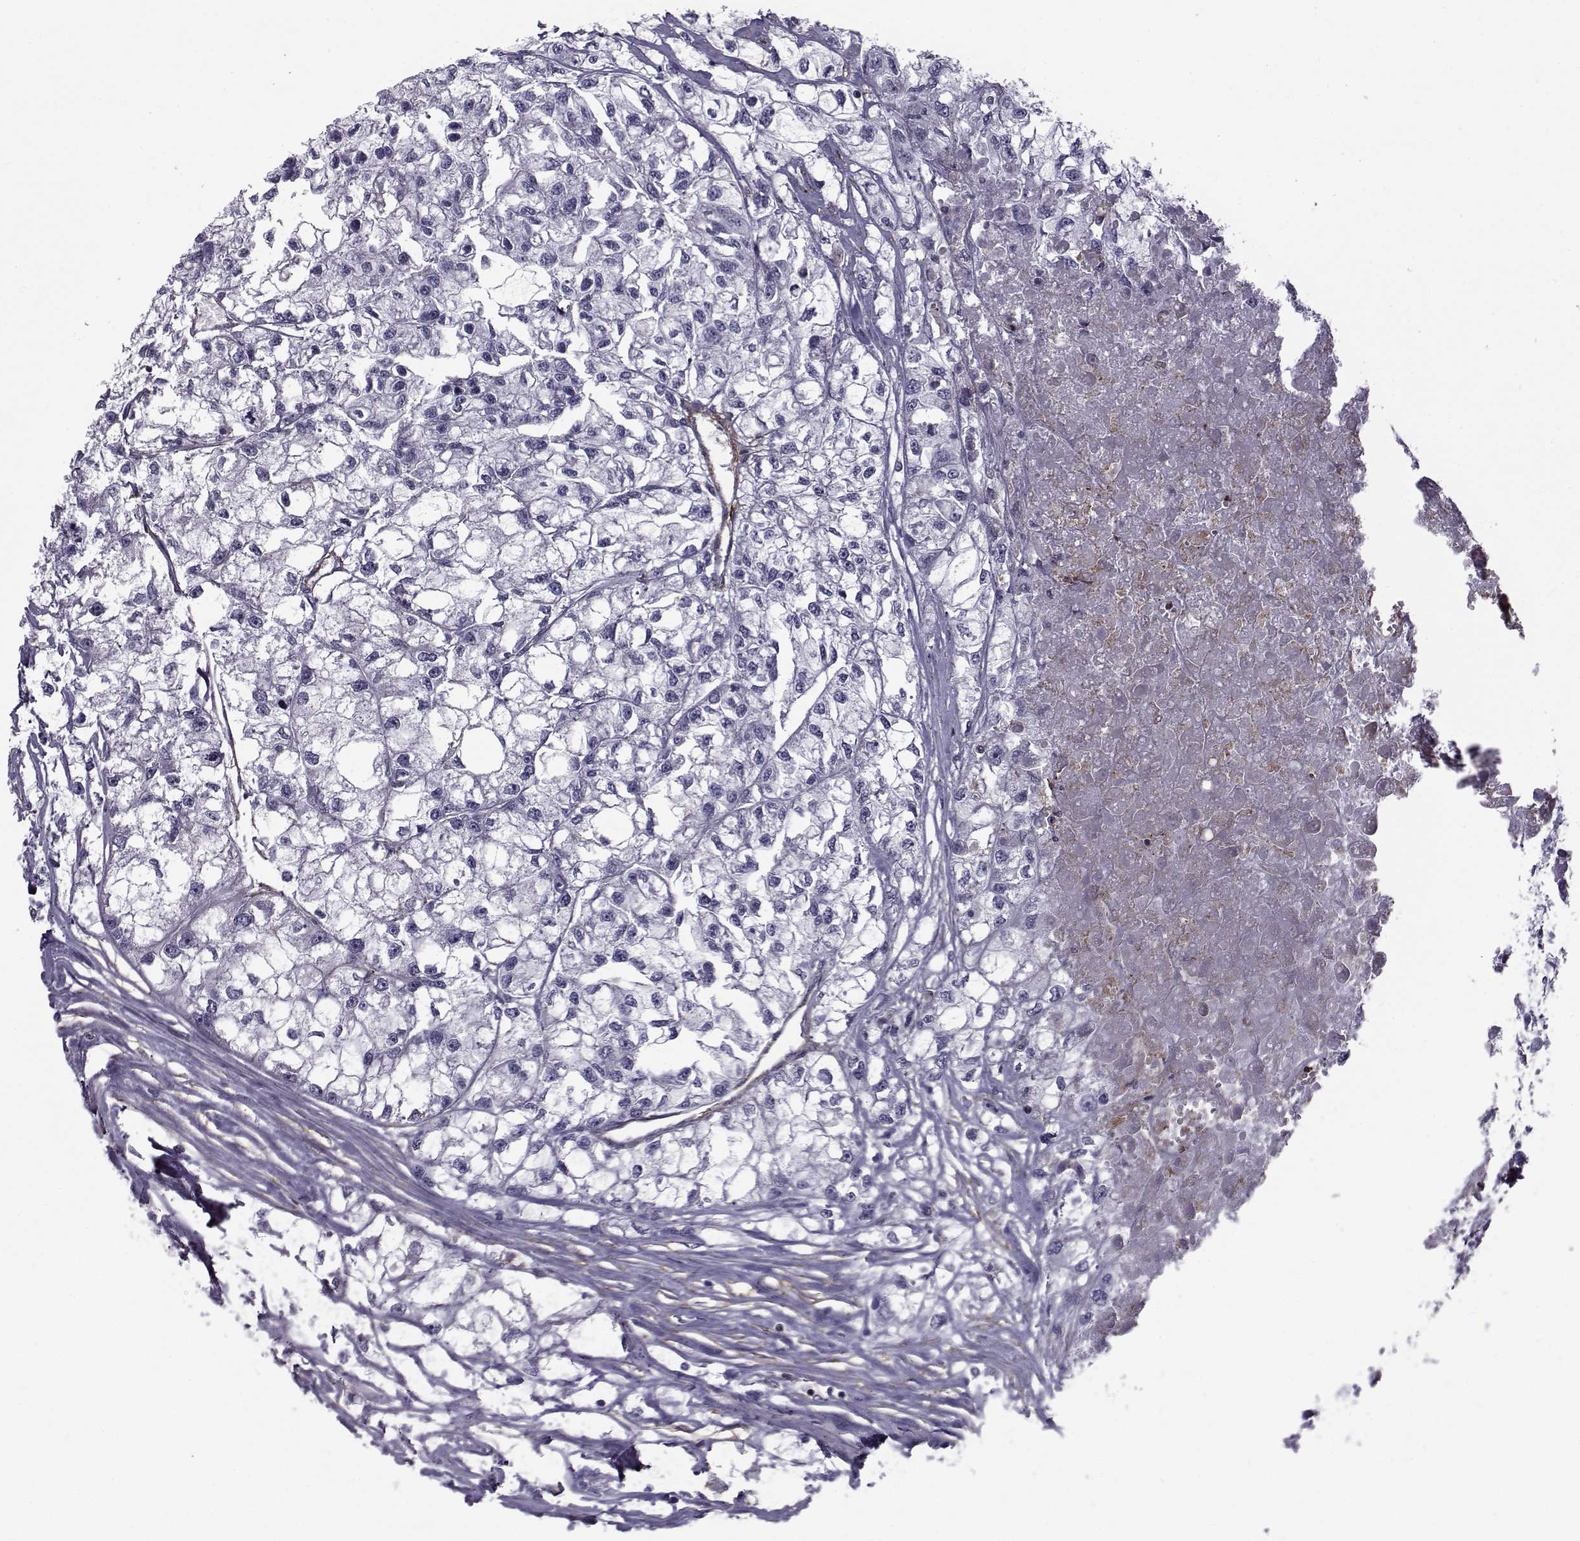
{"staining": {"intensity": "negative", "quantity": "none", "location": "none"}, "tissue": "renal cancer", "cell_type": "Tumor cells", "image_type": "cancer", "snomed": [{"axis": "morphology", "description": "Adenocarcinoma, NOS"}, {"axis": "topography", "description": "Kidney"}], "caption": "IHC of human renal adenocarcinoma displays no positivity in tumor cells. (DAB (3,3'-diaminobenzidine) IHC with hematoxylin counter stain).", "gene": "LRRC27", "patient": {"sex": "male", "age": 56}}